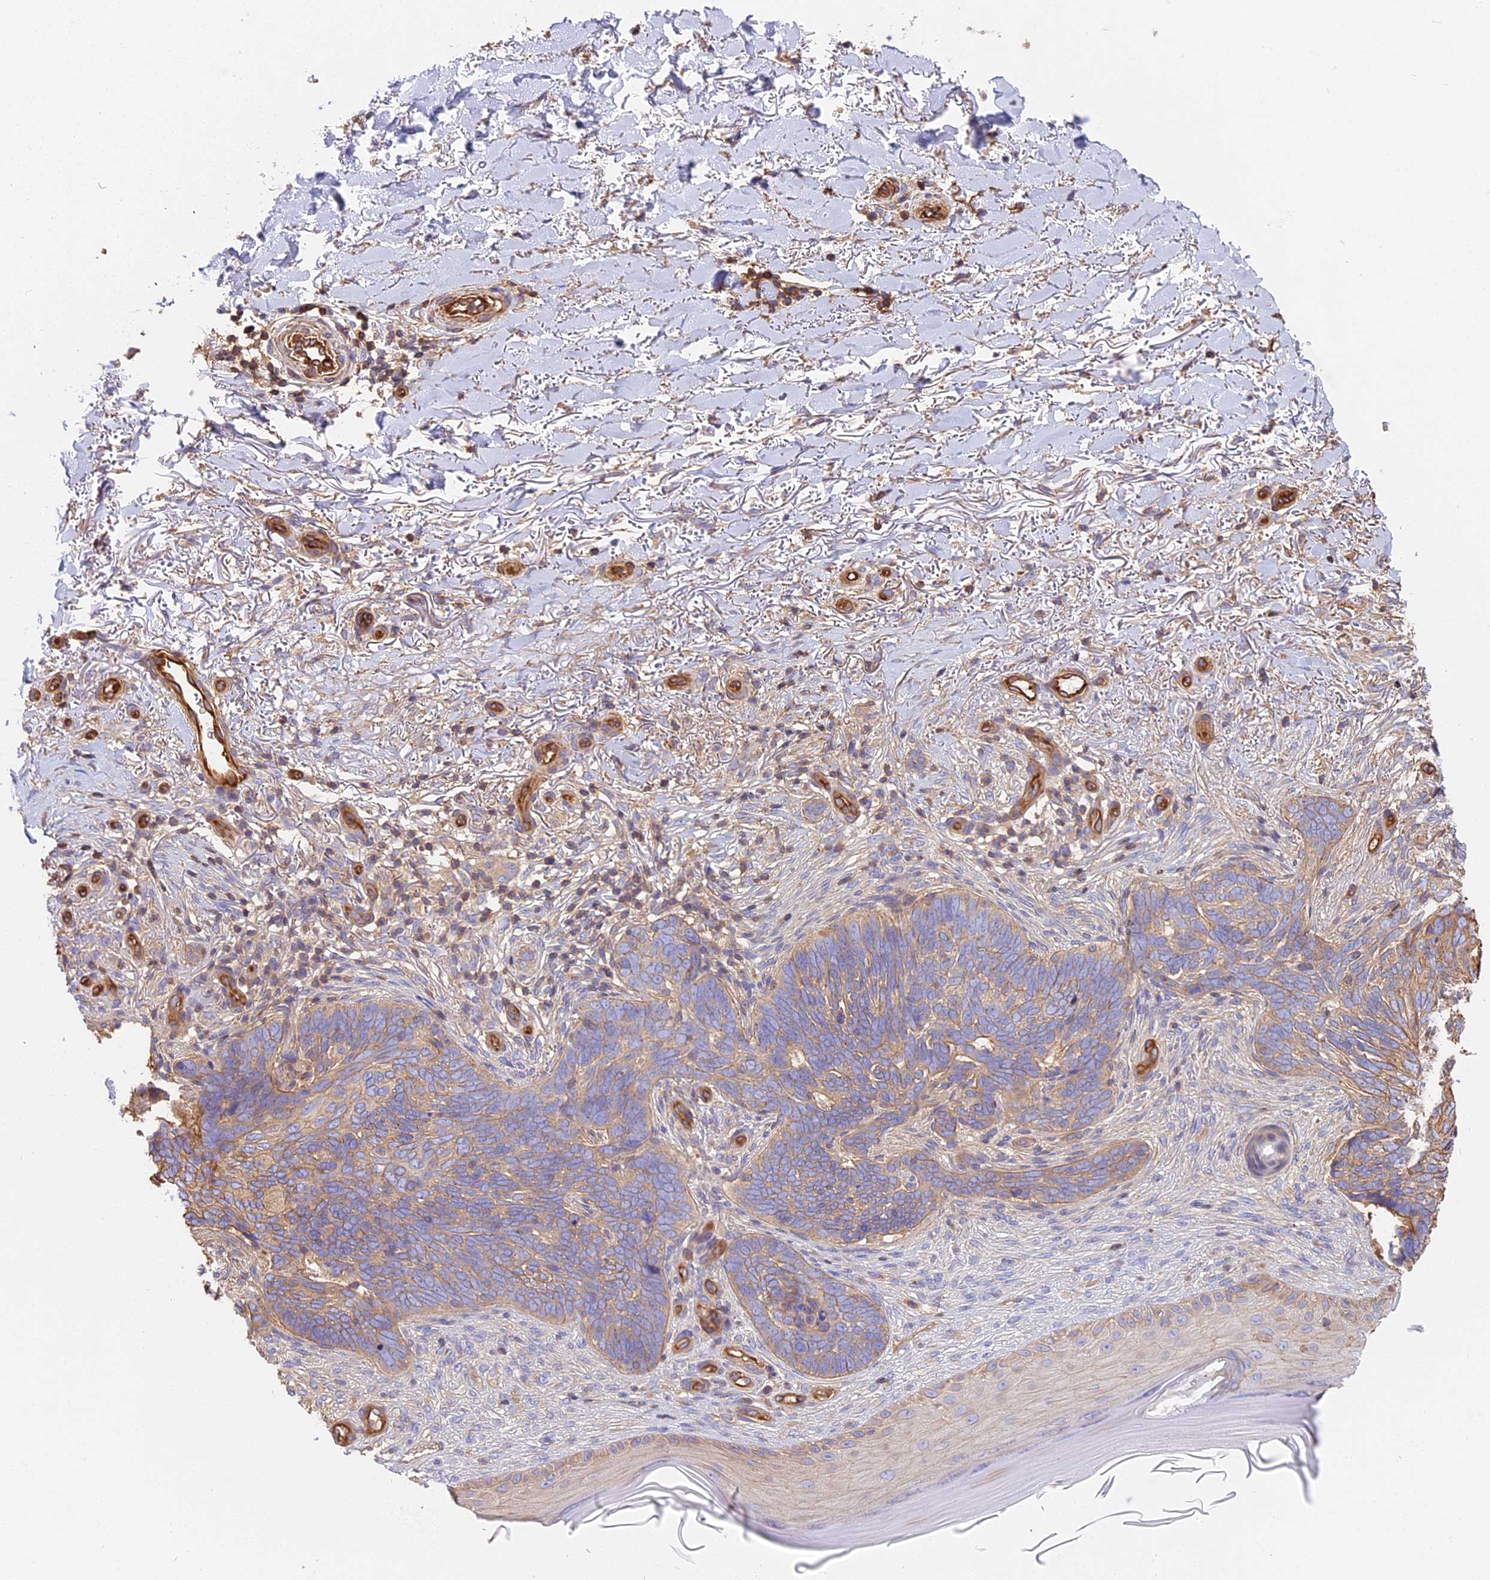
{"staining": {"intensity": "weak", "quantity": "25%-75%", "location": "cytoplasmic/membranous"}, "tissue": "skin cancer", "cell_type": "Tumor cells", "image_type": "cancer", "snomed": [{"axis": "morphology", "description": "Normal tissue, NOS"}, {"axis": "morphology", "description": "Basal cell carcinoma"}, {"axis": "topography", "description": "Skin"}], "caption": "Skin cancer (basal cell carcinoma) stained with a protein marker exhibits weak staining in tumor cells.", "gene": "VPS18", "patient": {"sex": "female", "age": 67}}